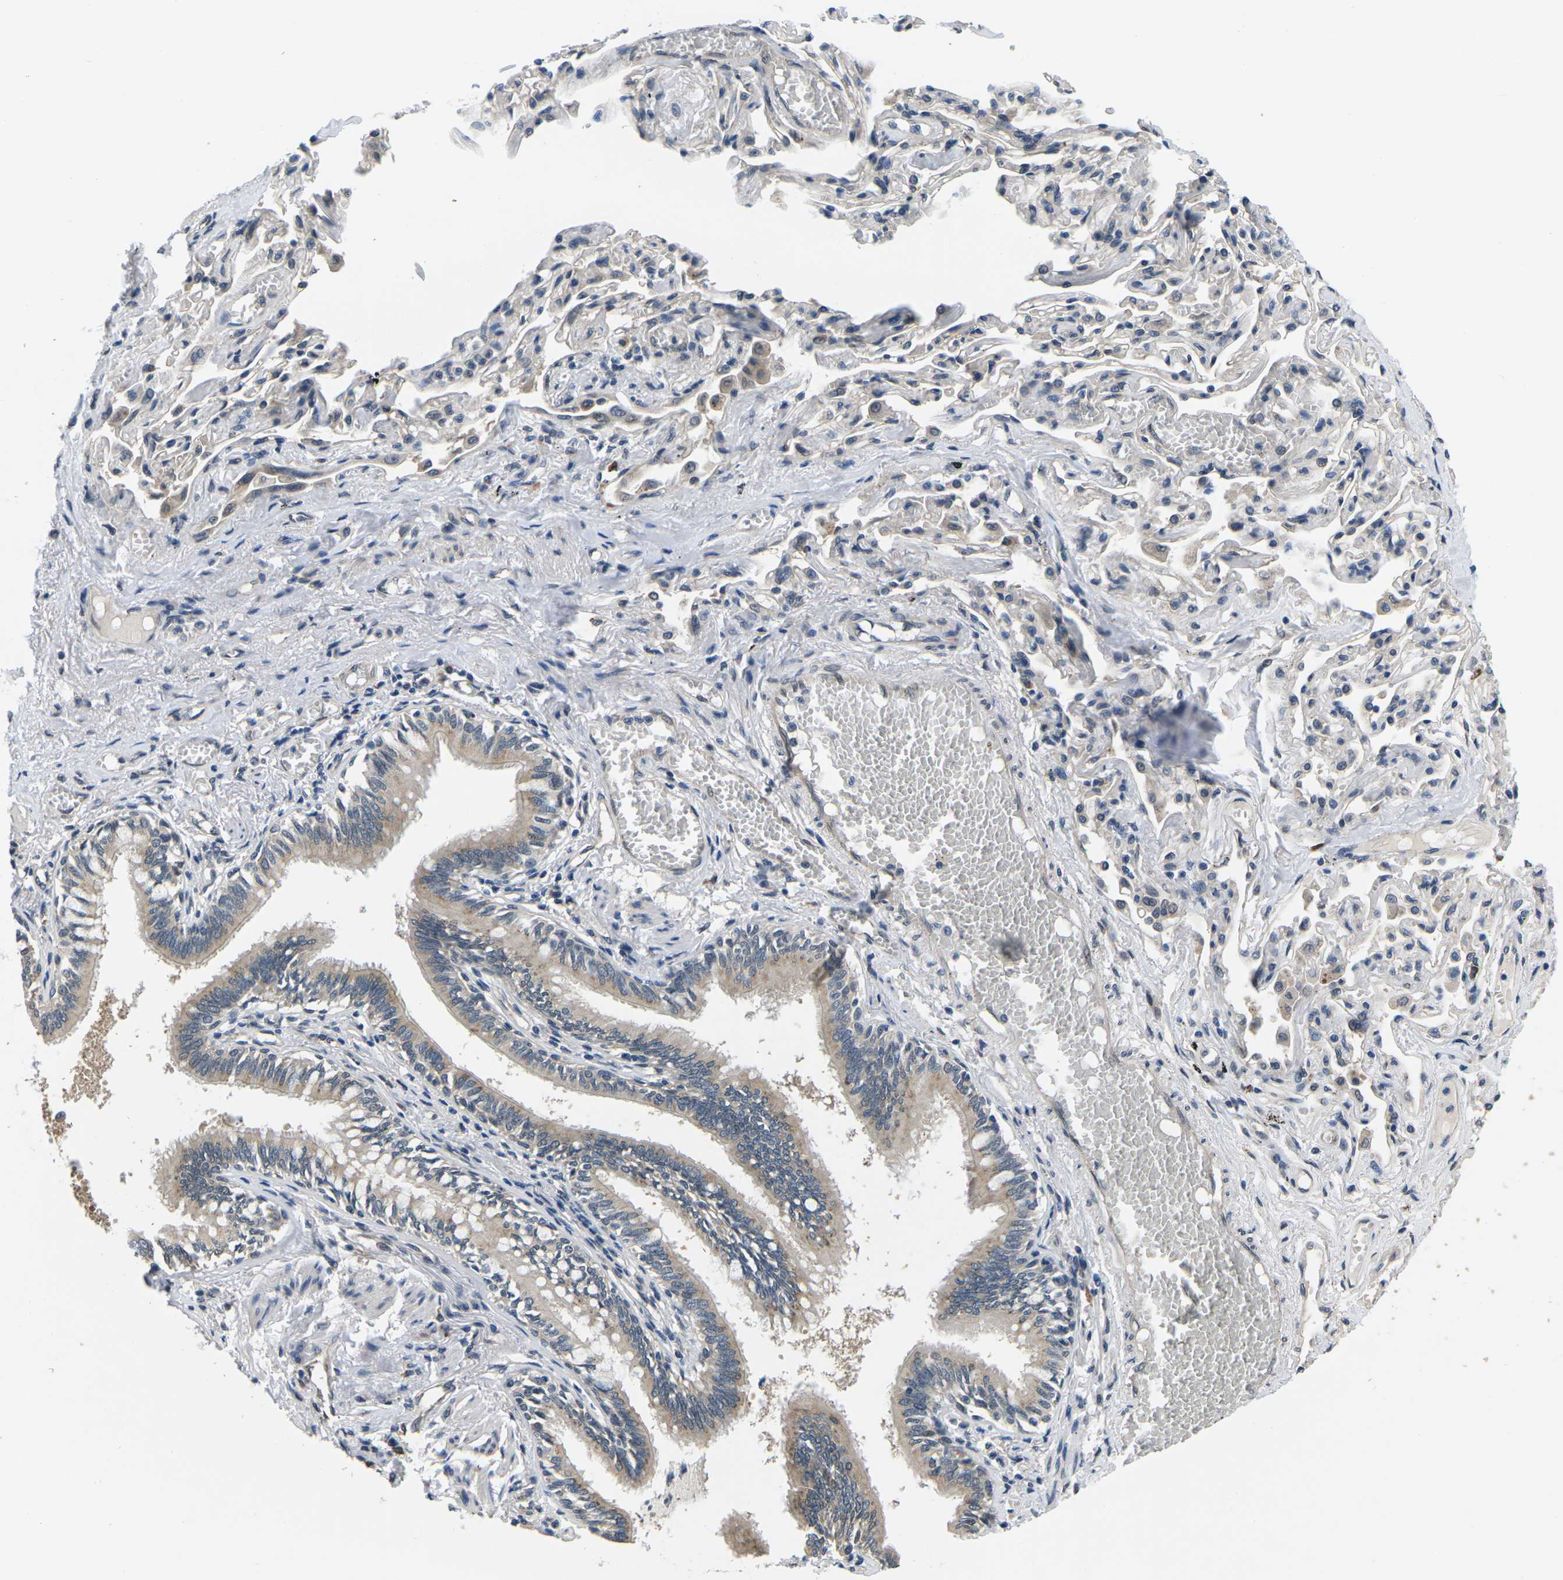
{"staining": {"intensity": "moderate", "quantity": ">75%", "location": "cytoplasmic/membranous,nuclear"}, "tissue": "bronchus", "cell_type": "Respiratory epithelial cells", "image_type": "normal", "snomed": [{"axis": "morphology", "description": "Normal tissue, NOS"}, {"axis": "morphology", "description": "Inflammation, NOS"}, {"axis": "topography", "description": "Cartilage tissue"}, {"axis": "topography", "description": "Lung"}], "caption": "This photomicrograph demonstrates immunohistochemistry staining of normal bronchus, with medium moderate cytoplasmic/membranous,nuclear positivity in about >75% of respiratory epithelial cells.", "gene": "SNX10", "patient": {"sex": "male", "age": 71}}